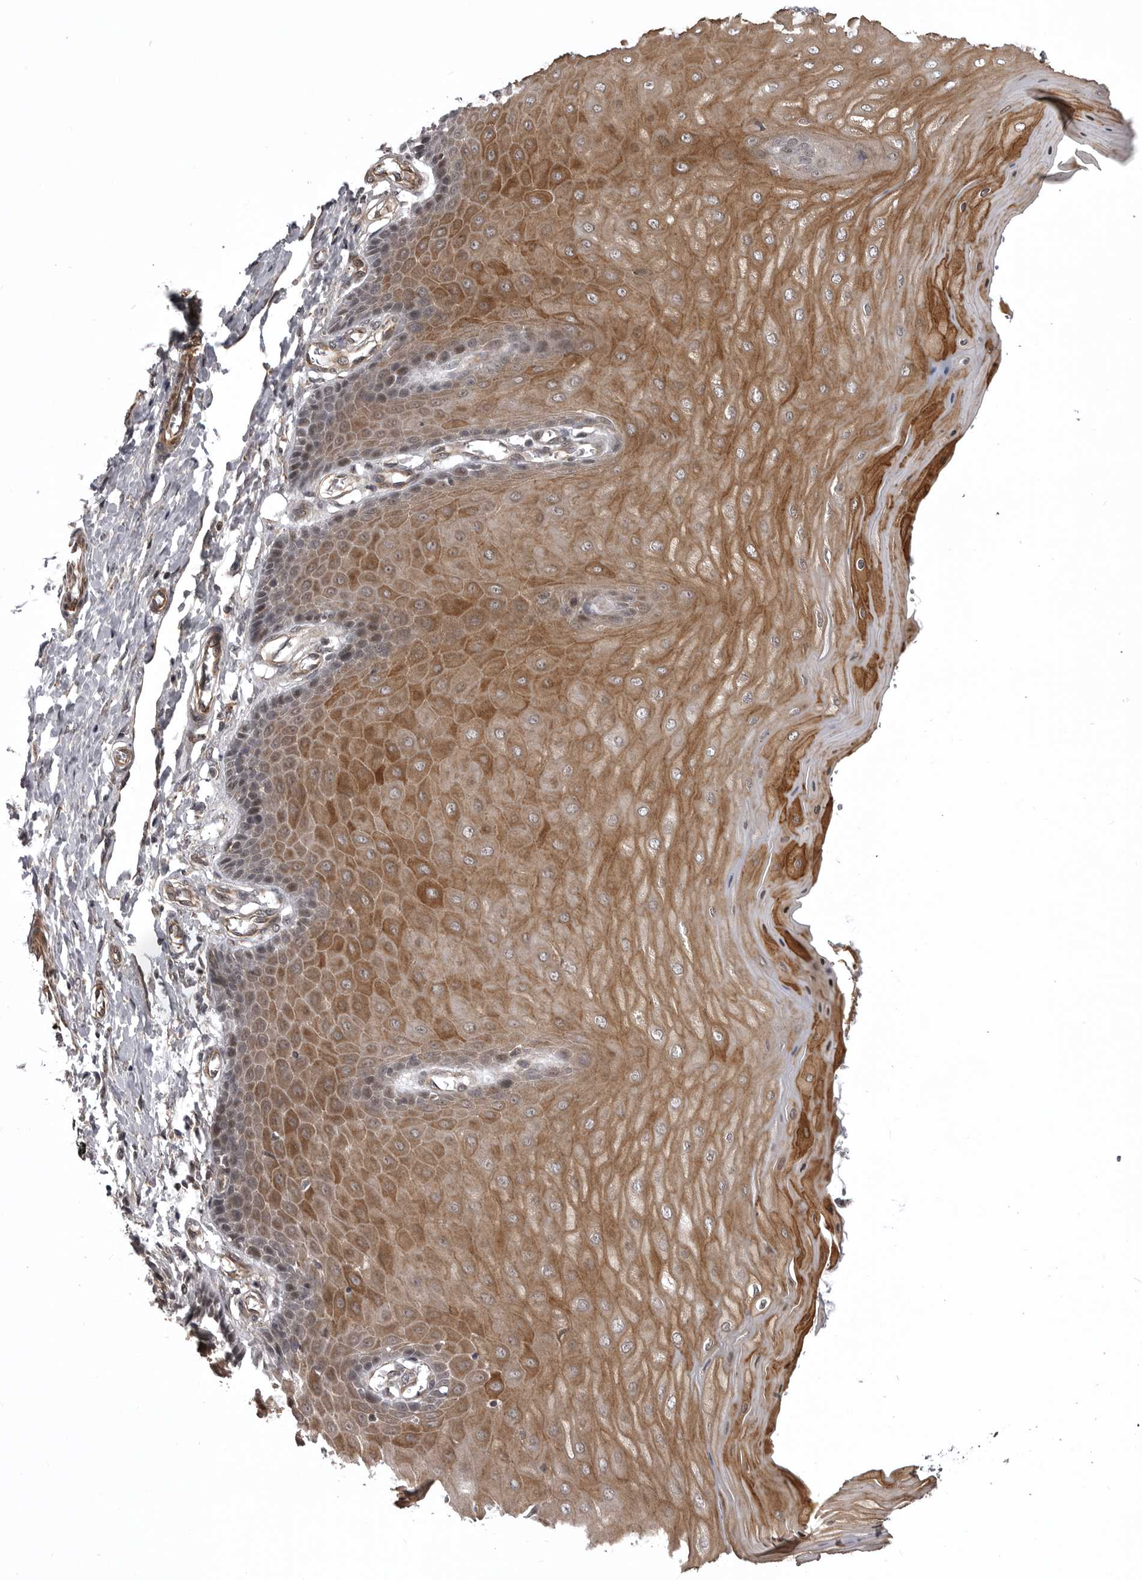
{"staining": {"intensity": "moderate", "quantity": "<25%", "location": "cytoplasmic/membranous"}, "tissue": "cervix", "cell_type": "Glandular cells", "image_type": "normal", "snomed": [{"axis": "morphology", "description": "Normal tissue, NOS"}, {"axis": "topography", "description": "Cervix"}], "caption": "A brown stain shows moderate cytoplasmic/membranous positivity of a protein in glandular cells of normal cervix. The protein of interest is stained brown, and the nuclei are stained in blue (DAB IHC with brightfield microscopy, high magnification).", "gene": "SNX16", "patient": {"sex": "female", "age": 55}}